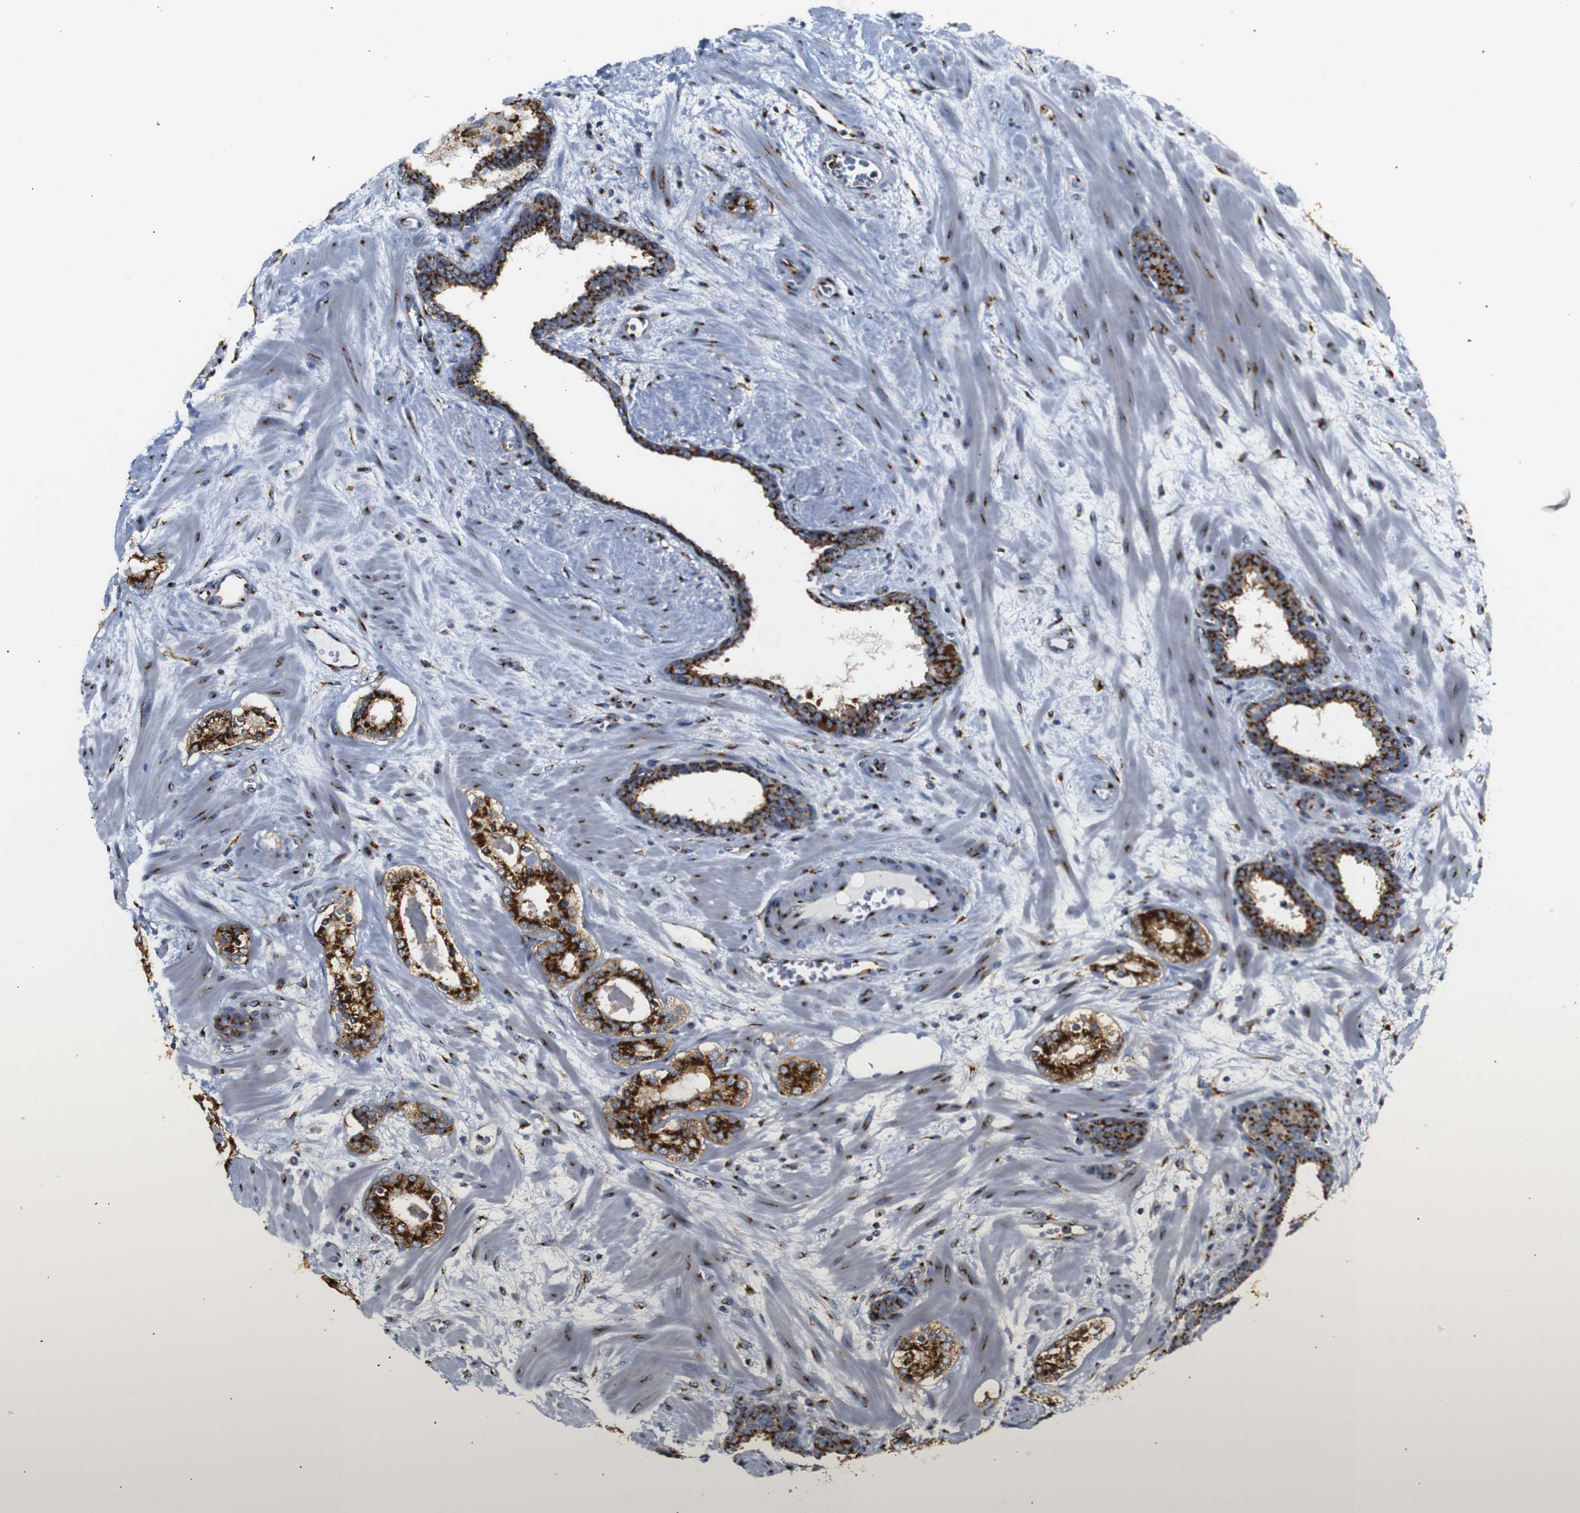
{"staining": {"intensity": "strong", "quantity": ">75%", "location": "cytoplasmic/membranous"}, "tissue": "prostate cancer", "cell_type": "Tumor cells", "image_type": "cancer", "snomed": [{"axis": "morphology", "description": "Adenocarcinoma, Low grade"}, {"axis": "topography", "description": "Prostate"}], "caption": "Tumor cells show strong cytoplasmic/membranous positivity in about >75% of cells in prostate low-grade adenocarcinoma. Immunohistochemistry stains the protein in brown and the nuclei are stained blue.", "gene": "TGOLN2", "patient": {"sex": "male", "age": 63}}